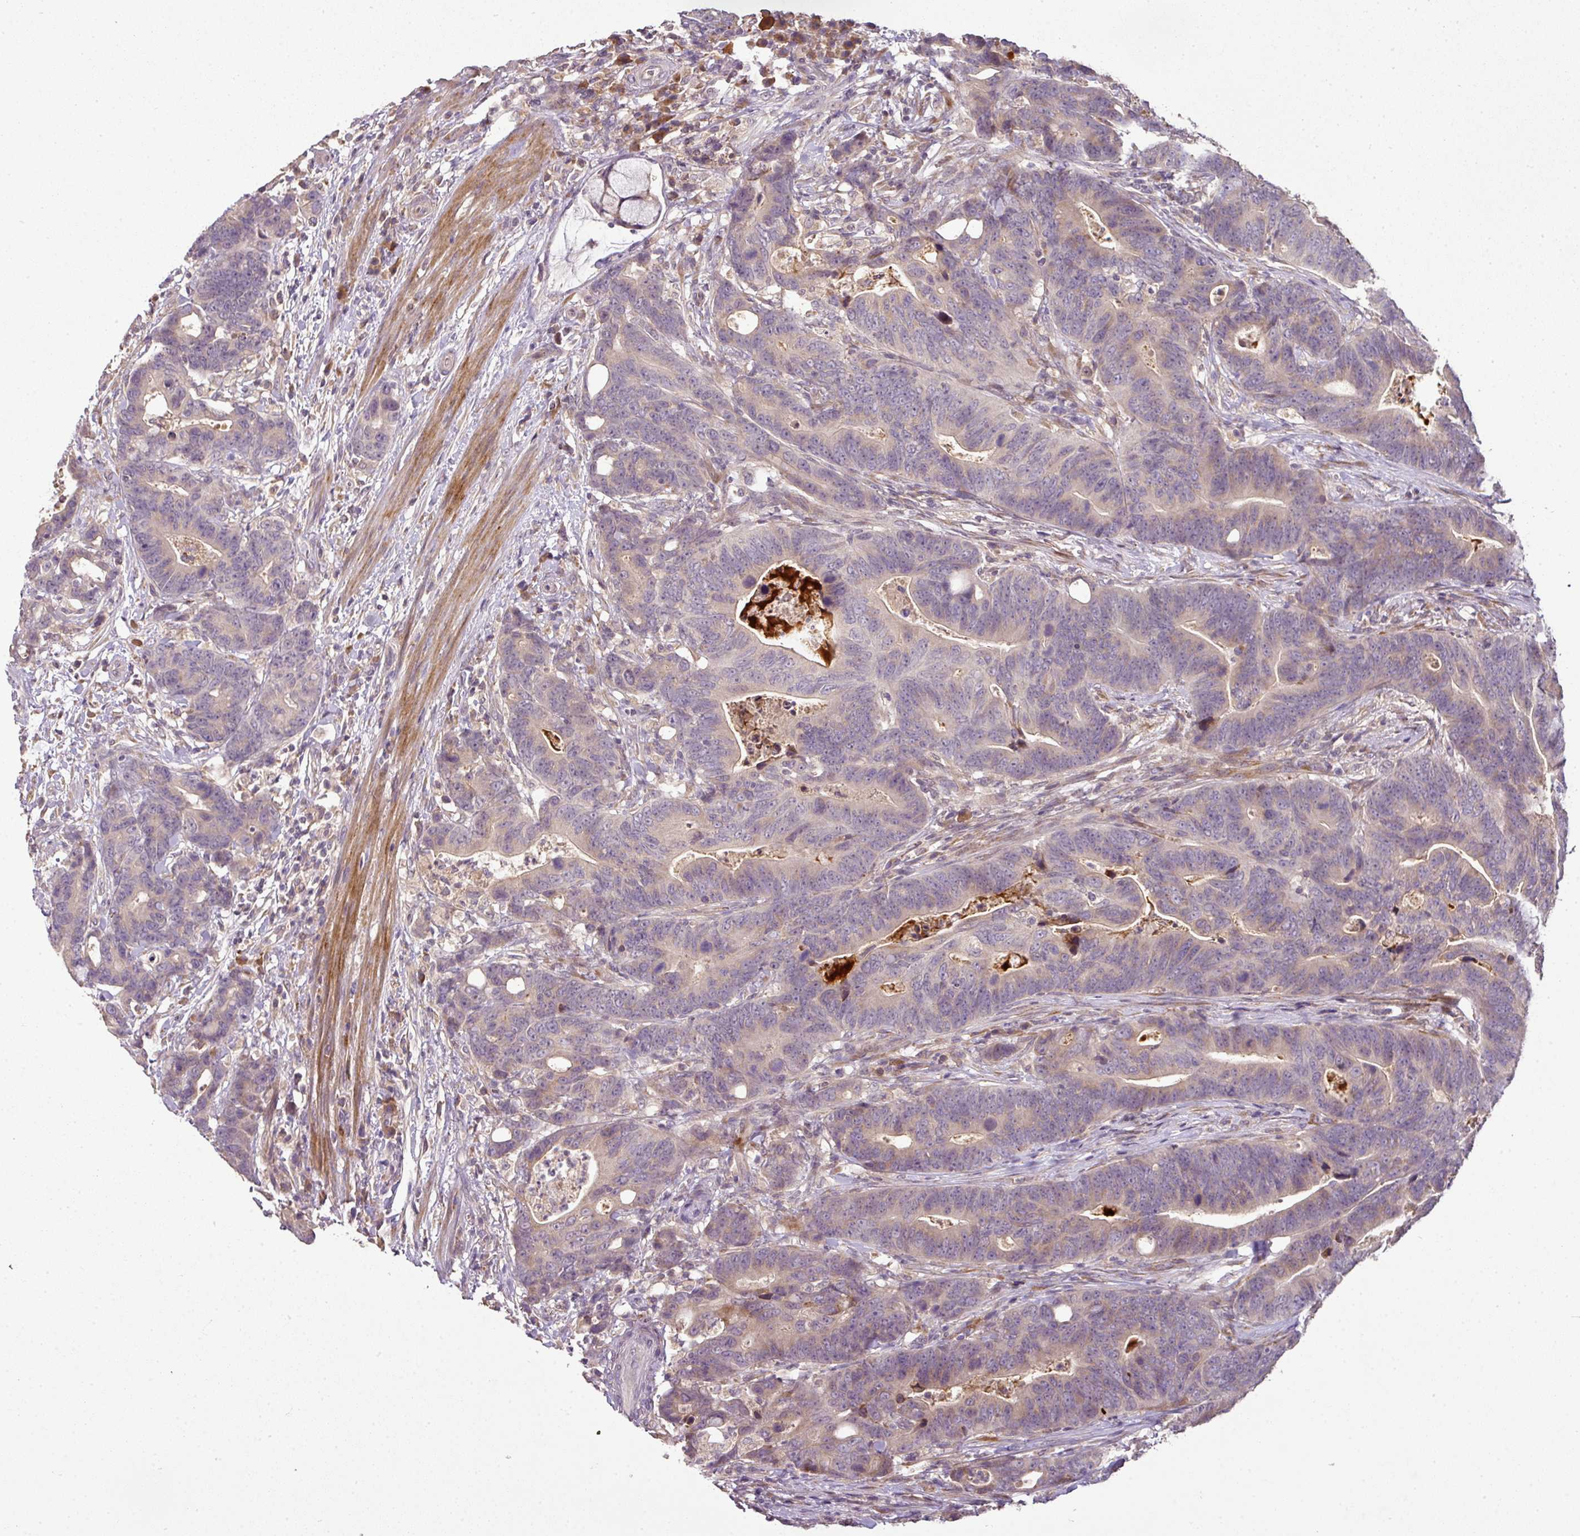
{"staining": {"intensity": "weak", "quantity": "25%-75%", "location": "cytoplasmic/membranous"}, "tissue": "colorectal cancer", "cell_type": "Tumor cells", "image_type": "cancer", "snomed": [{"axis": "morphology", "description": "Adenocarcinoma, NOS"}, {"axis": "topography", "description": "Colon"}], "caption": "Immunohistochemical staining of human colorectal adenocarcinoma shows low levels of weak cytoplasmic/membranous protein positivity in about 25%-75% of tumor cells.", "gene": "SPCS3", "patient": {"sex": "female", "age": 82}}